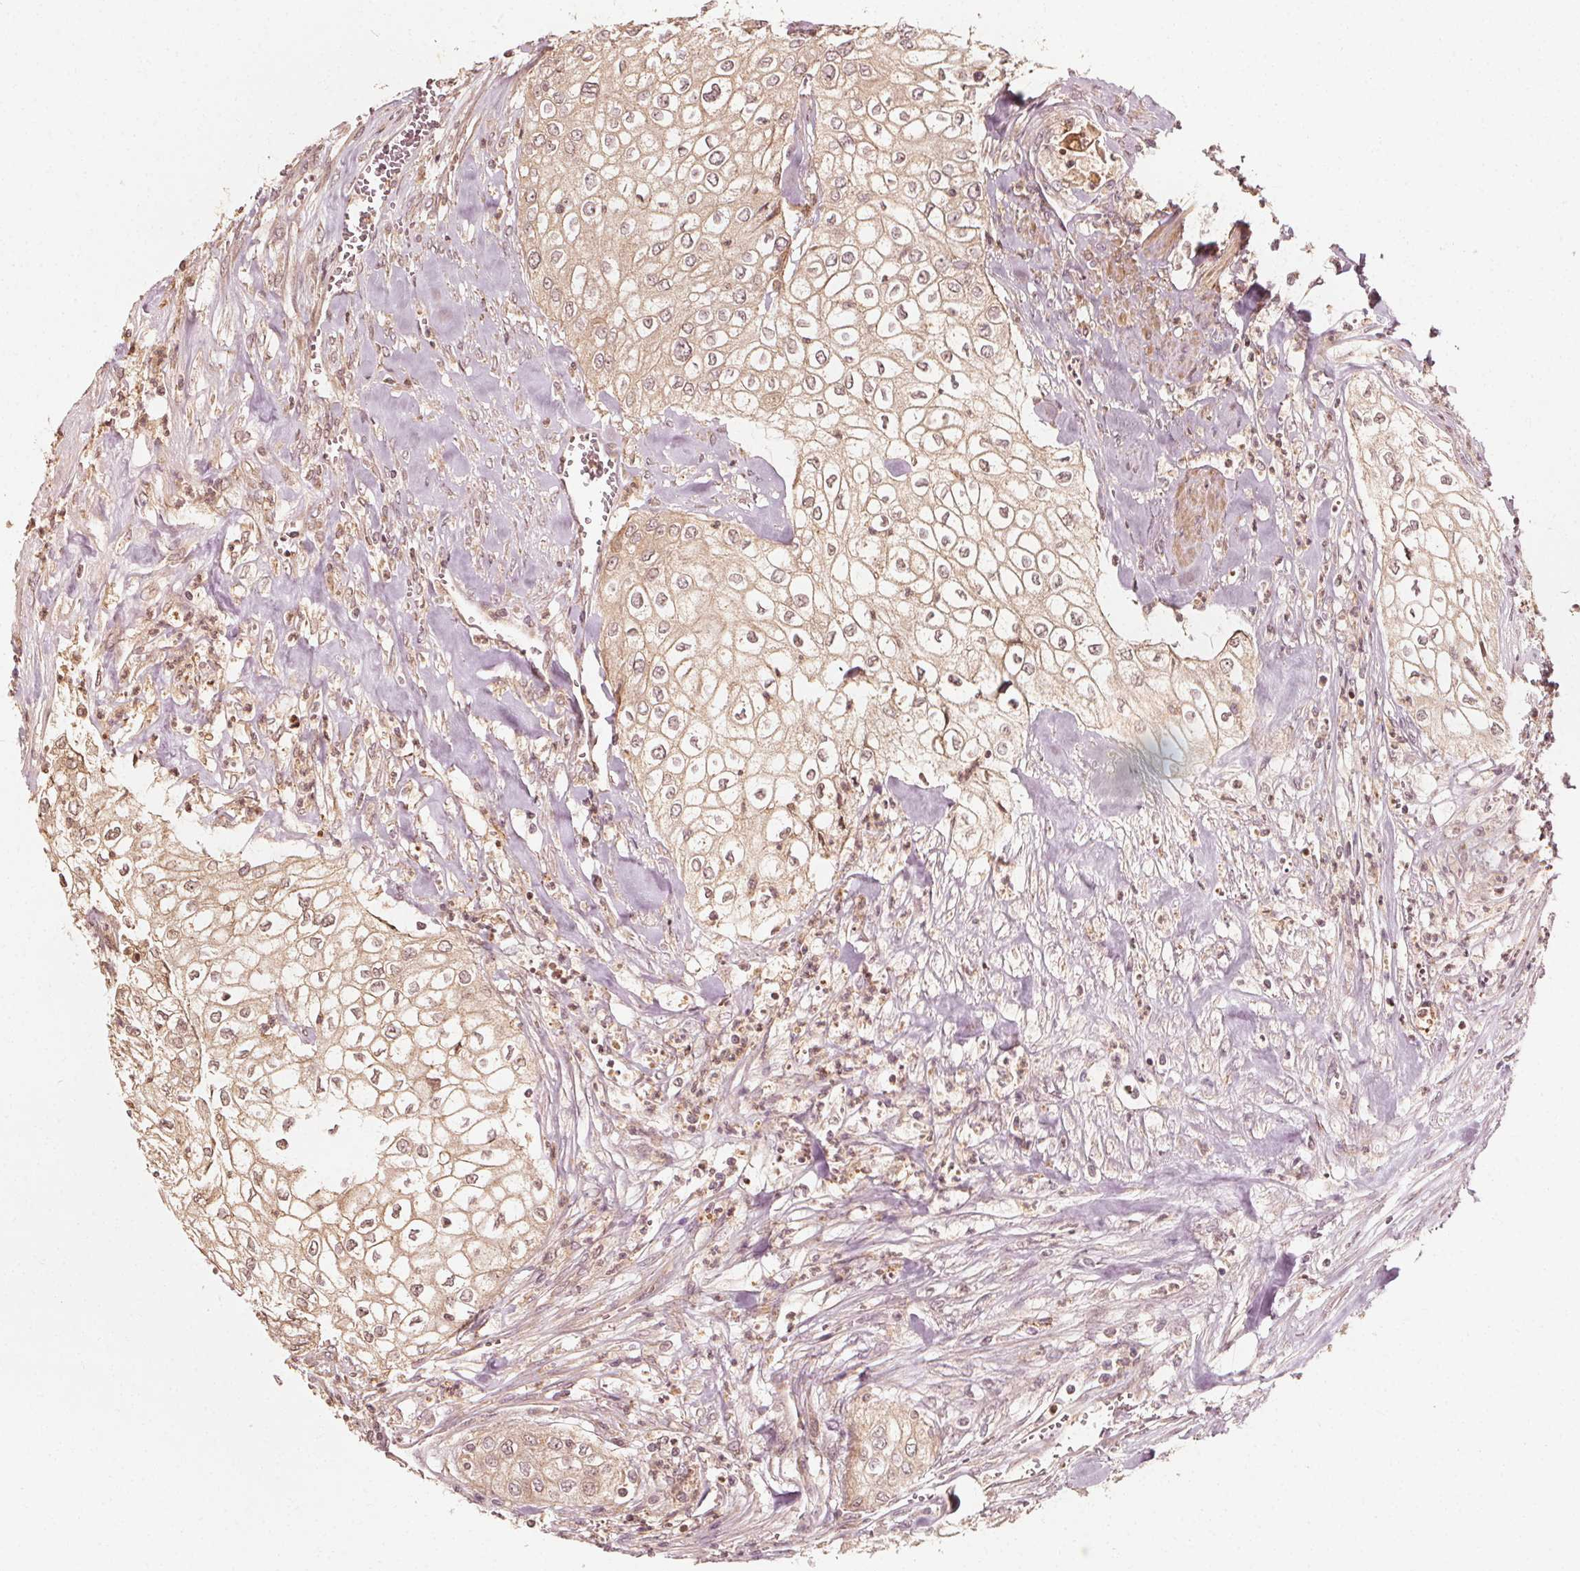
{"staining": {"intensity": "weak", "quantity": ">75%", "location": "cytoplasmic/membranous,nuclear"}, "tissue": "urothelial cancer", "cell_type": "Tumor cells", "image_type": "cancer", "snomed": [{"axis": "morphology", "description": "Urothelial carcinoma, High grade"}, {"axis": "topography", "description": "Urinary bladder"}], "caption": "The image shows staining of urothelial cancer, revealing weak cytoplasmic/membranous and nuclear protein positivity (brown color) within tumor cells.", "gene": "NPC1", "patient": {"sex": "male", "age": 62}}